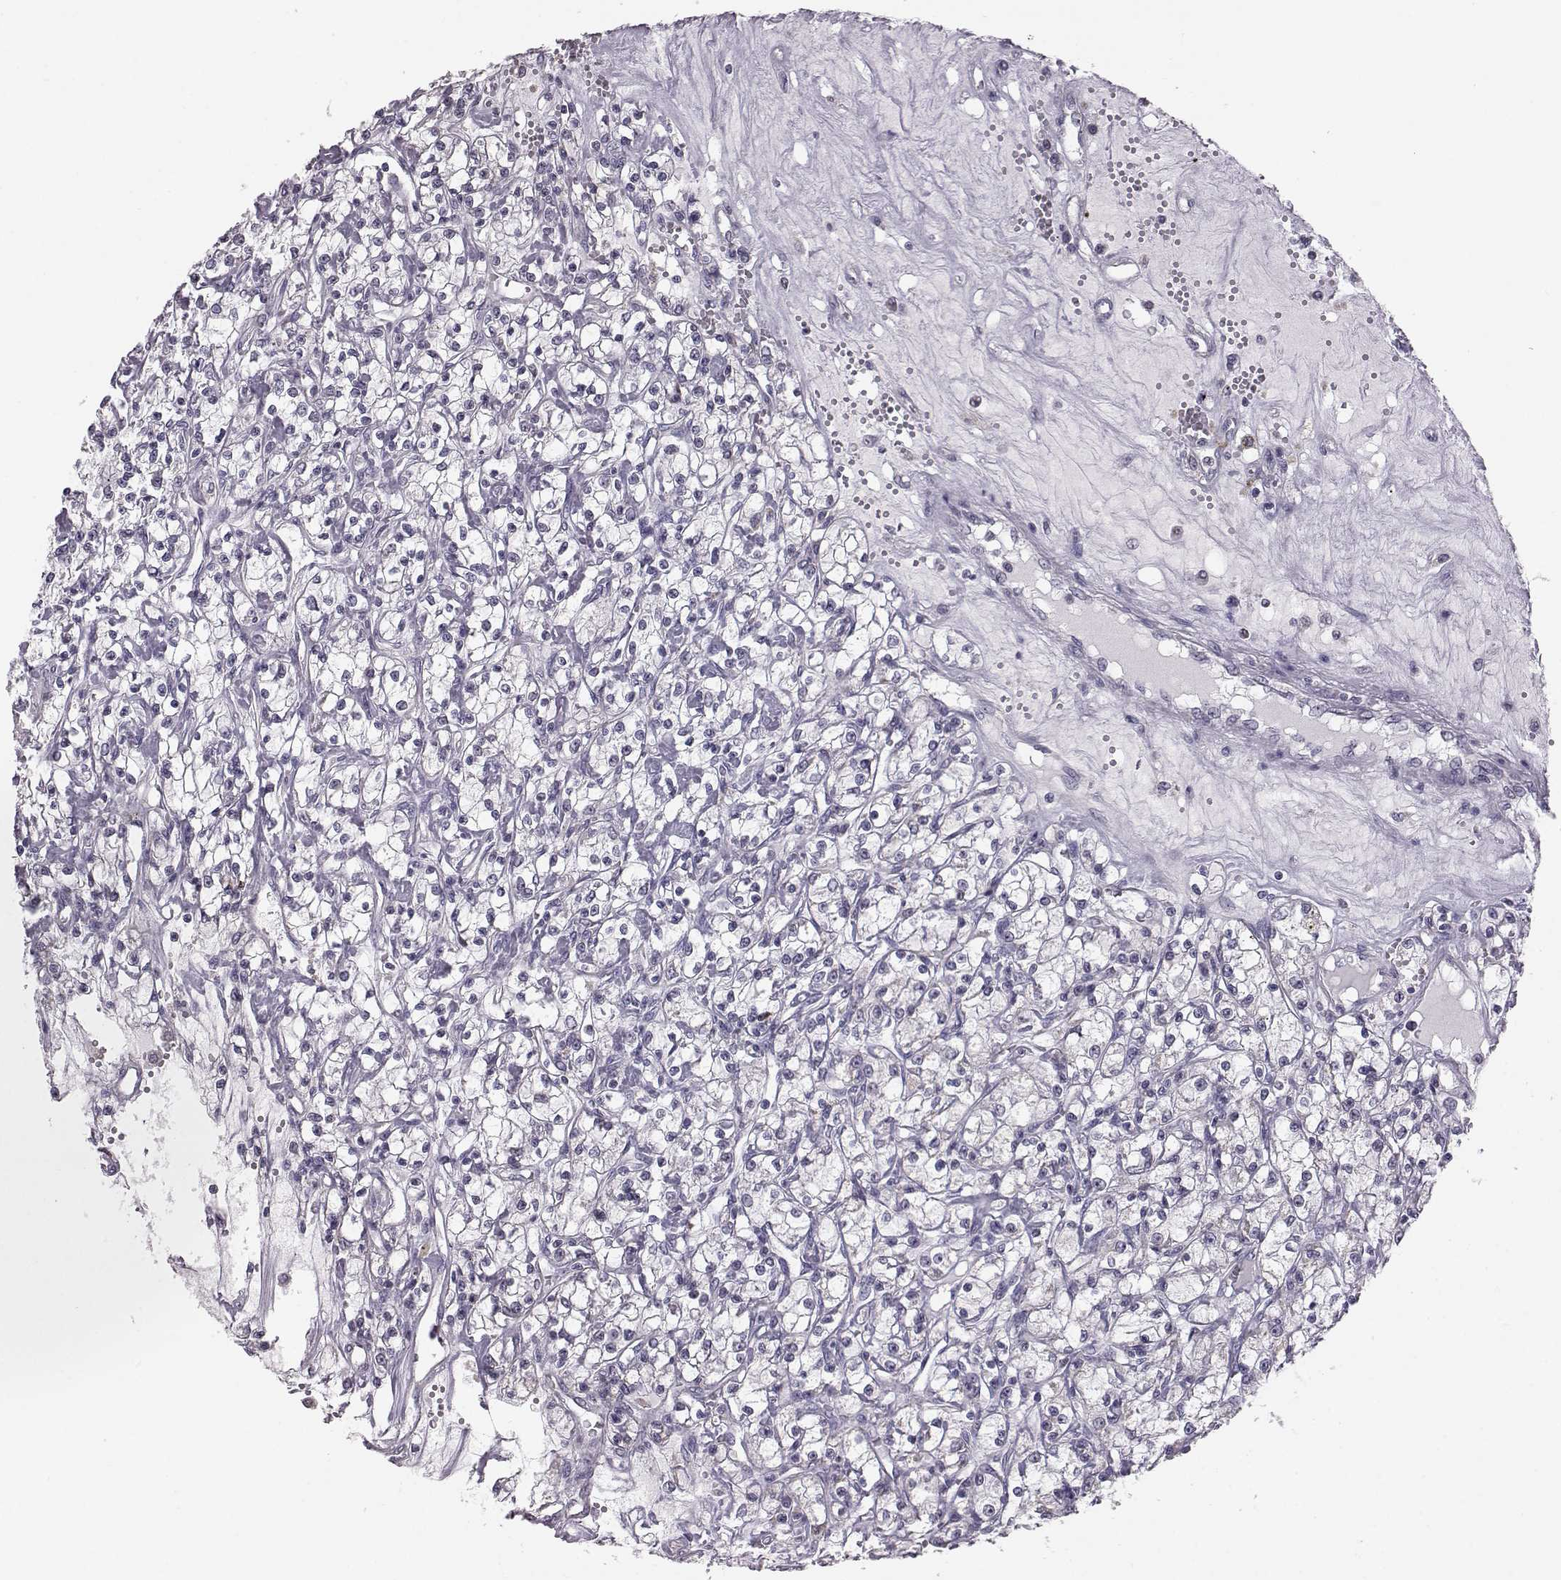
{"staining": {"intensity": "negative", "quantity": "none", "location": "none"}, "tissue": "renal cancer", "cell_type": "Tumor cells", "image_type": "cancer", "snomed": [{"axis": "morphology", "description": "Adenocarcinoma, NOS"}, {"axis": "topography", "description": "Kidney"}], "caption": "An IHC photomicrograph of renal cancer (adenocarcinoma) is shown. There is no staining in tumor cells of renal cancer (adenocarcinoma). (DAB (3,3'-diaminobenzidine) immunohistochemistry (IHC) with hematoxylin counter stain).", "gene": "ALDH3A1", "patient": {"sex": "female", "age": 59}}